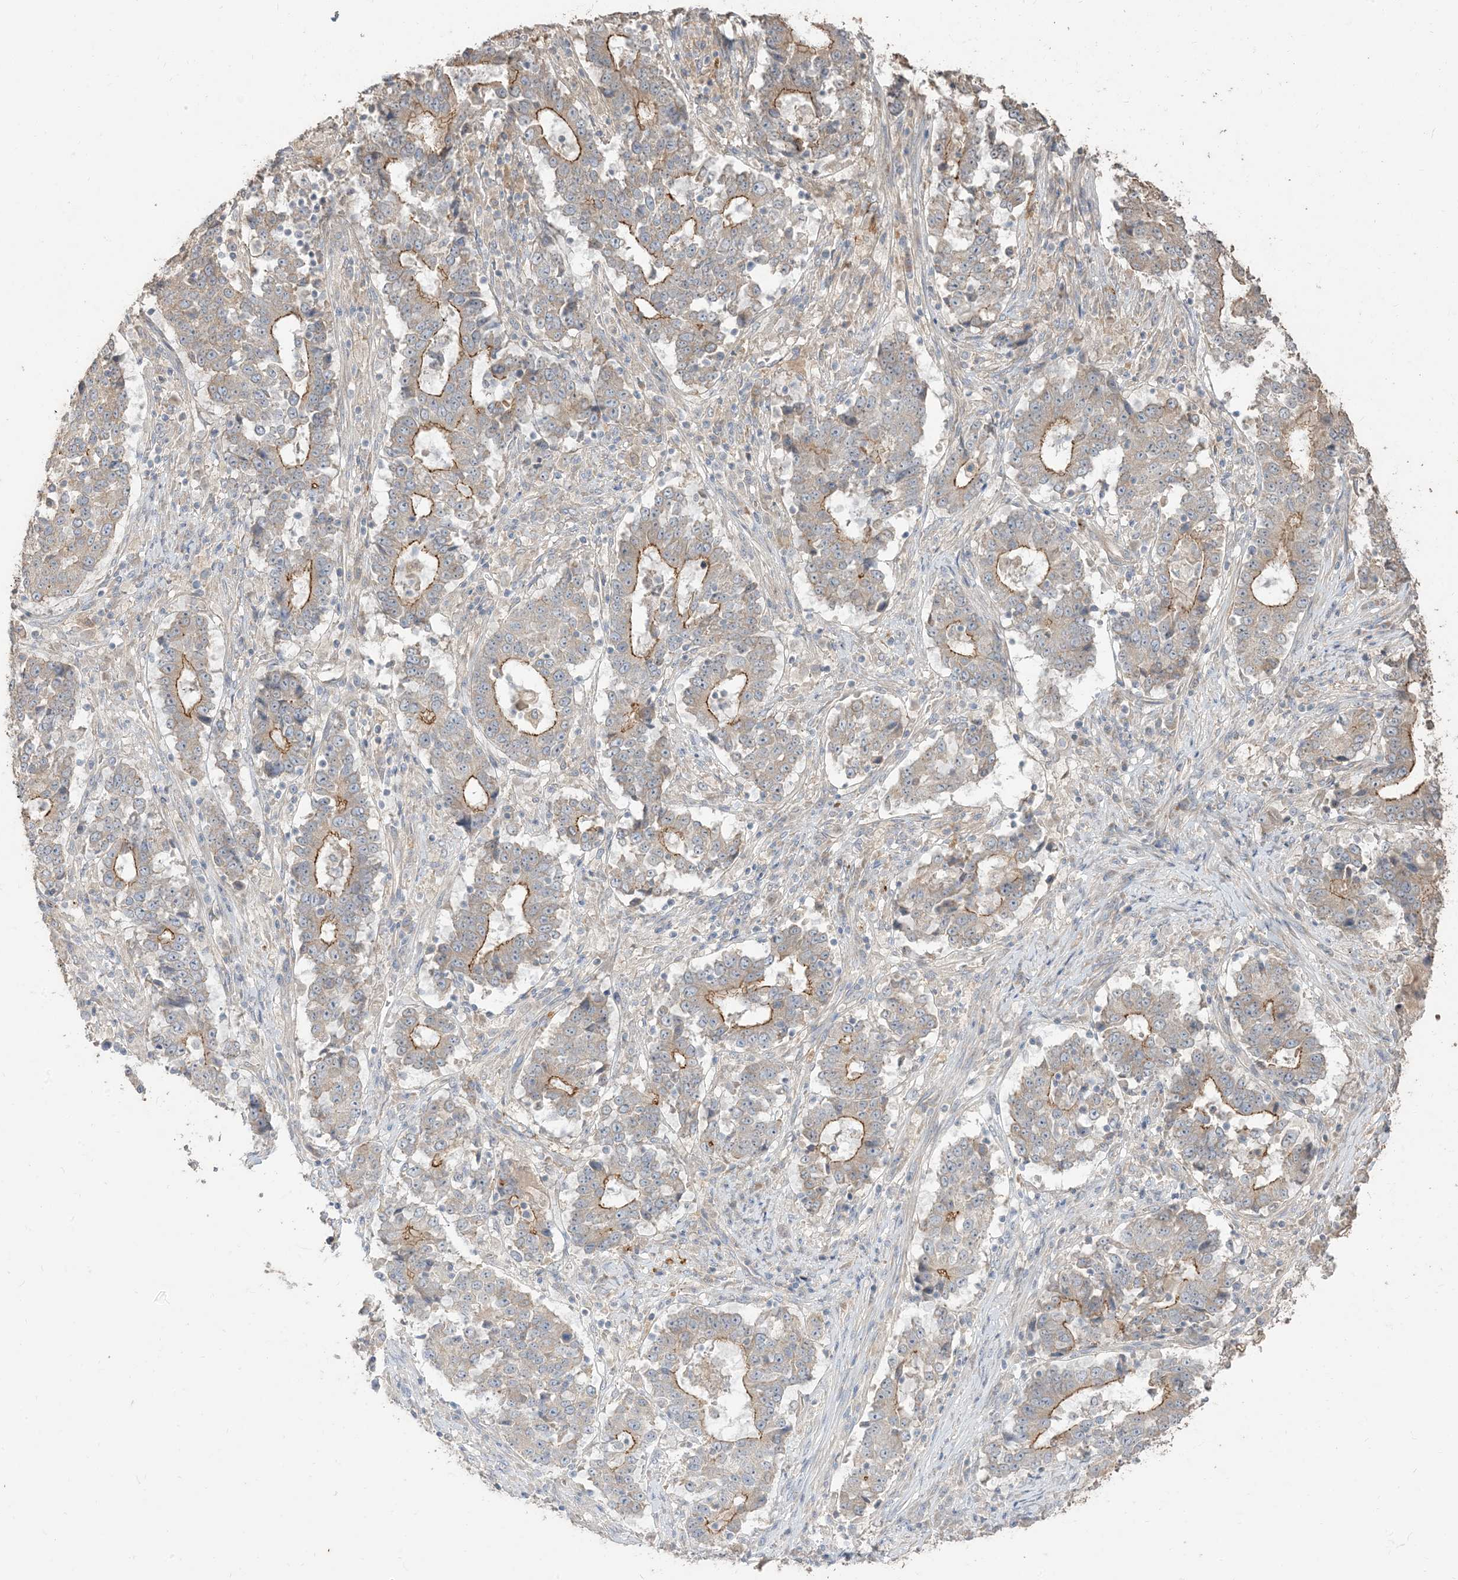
{"staining": {"intensity": "moderate", "quantity": "25%-75%", "location": "cytoplasmic/membranous"}, "tissue": "stomach cancer", "cell_type": "Tumor cells", "image_type": "cancer", "snomed": [{"axis": "morphology", "description": "Adenocarcinoma, NOS"}, {"axis": "topography", "description": "Stomach"}], "caption": "Brown immunohistochemical staining in stomach cancer displays moderate cytoplasmic/membranous expression in about 25%-75% of tumor cells.", "gene": "RNF175", "patient": {"sex": "male", "age": 59}}